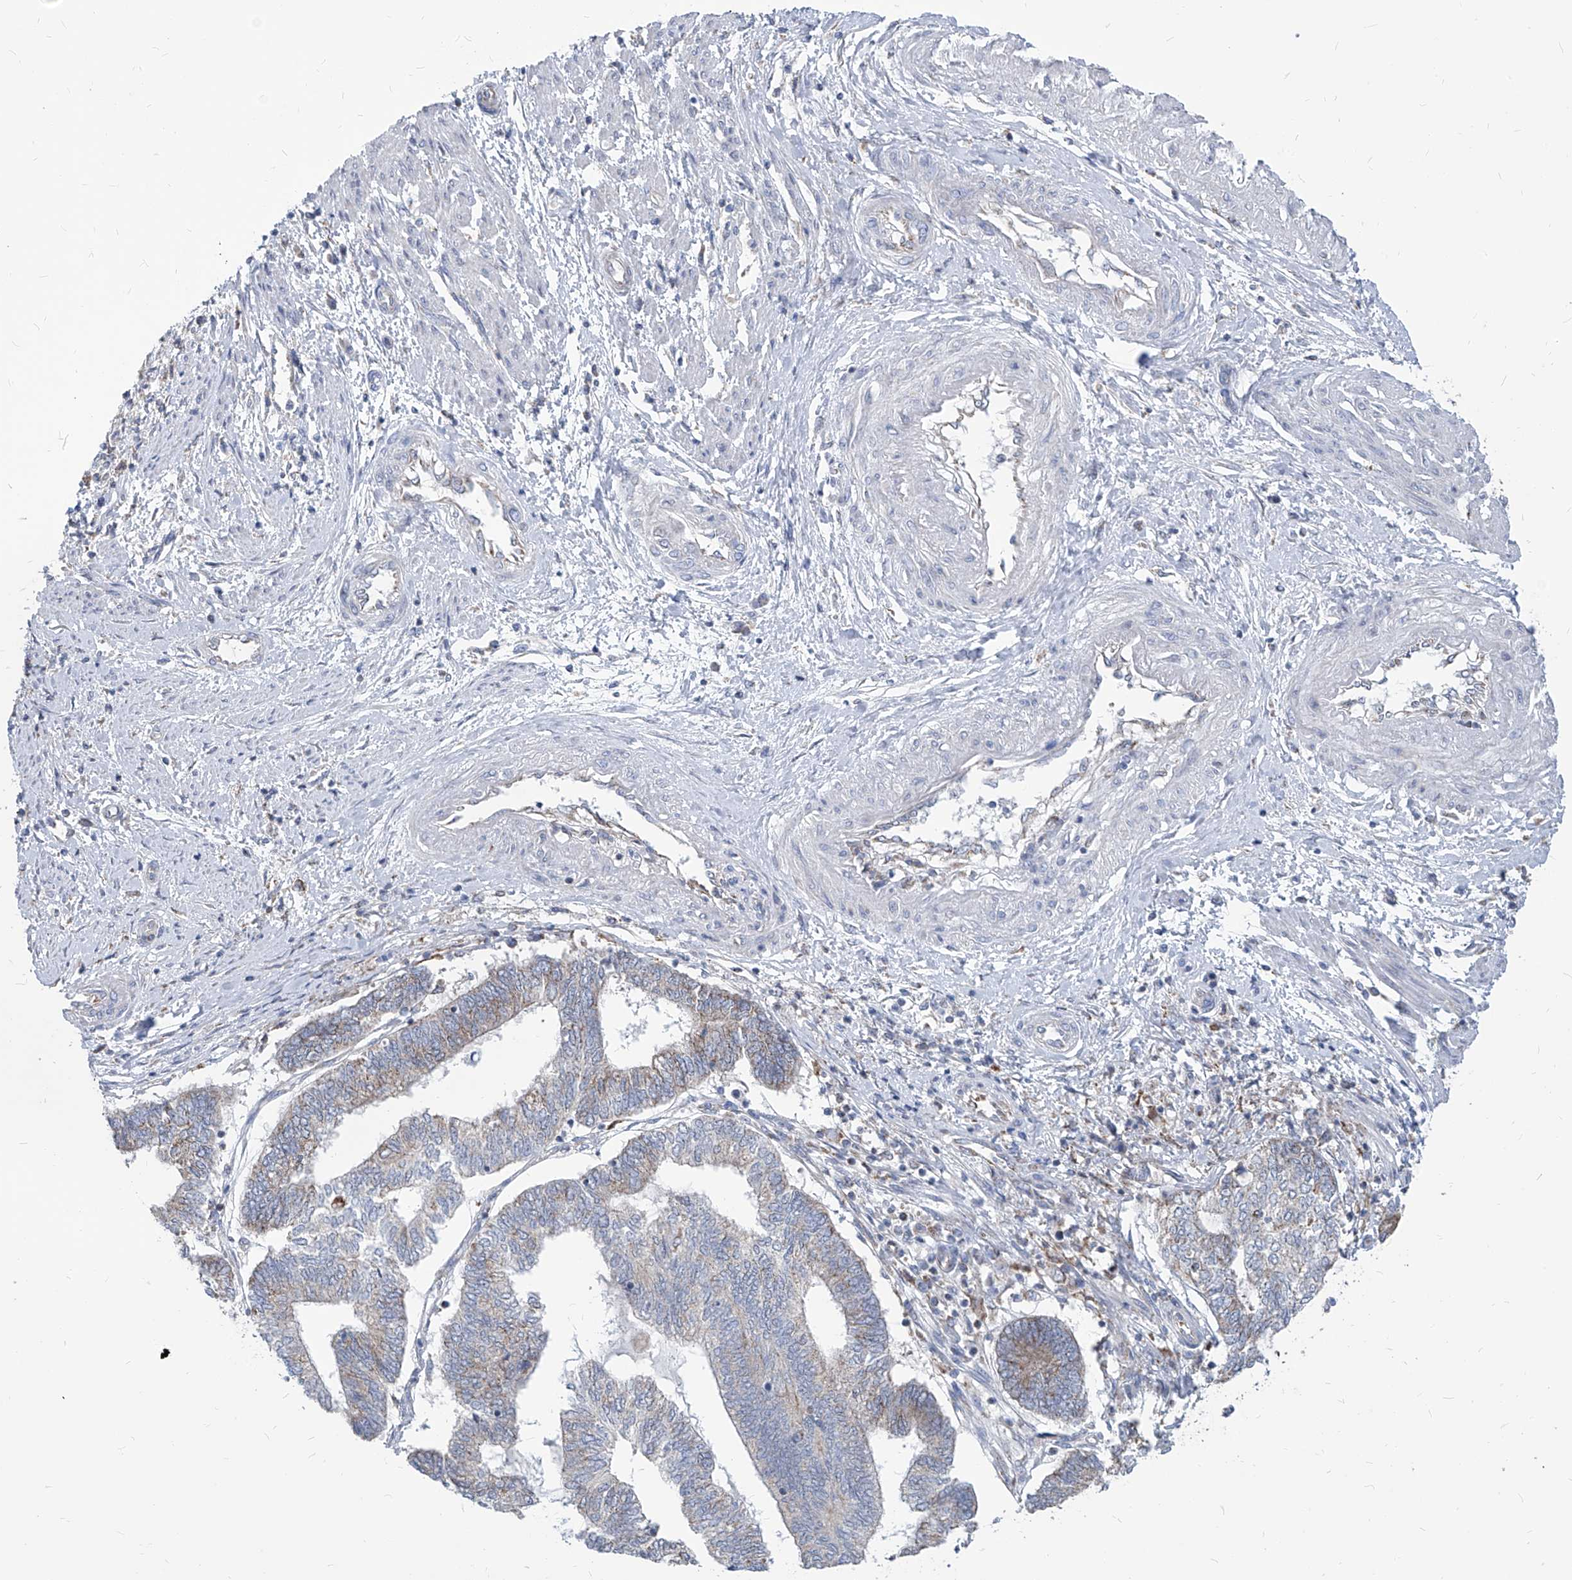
{"staining": {"intensity": "weak", "quantity": "<25%", "location": "cytoplasmic/membranous"}, "tissue": "endometrial cancer", "cell_type": "Tumor cells", "image_type": "cancer", "snomed": [{"axis": "morphology", "description": "Adenocarcinoma, NOS"}, {"axis": "topography", "description": "Uterus"}, {"axis": "topography", "description": "Endometrium"}], "caption": "A histopathology image of adenocarcinoma (endometrial) stained for a protein displays no brown staining in tumor cells.", "gene": "AGPS", "patient": {"sex": "female", "age": 70}}